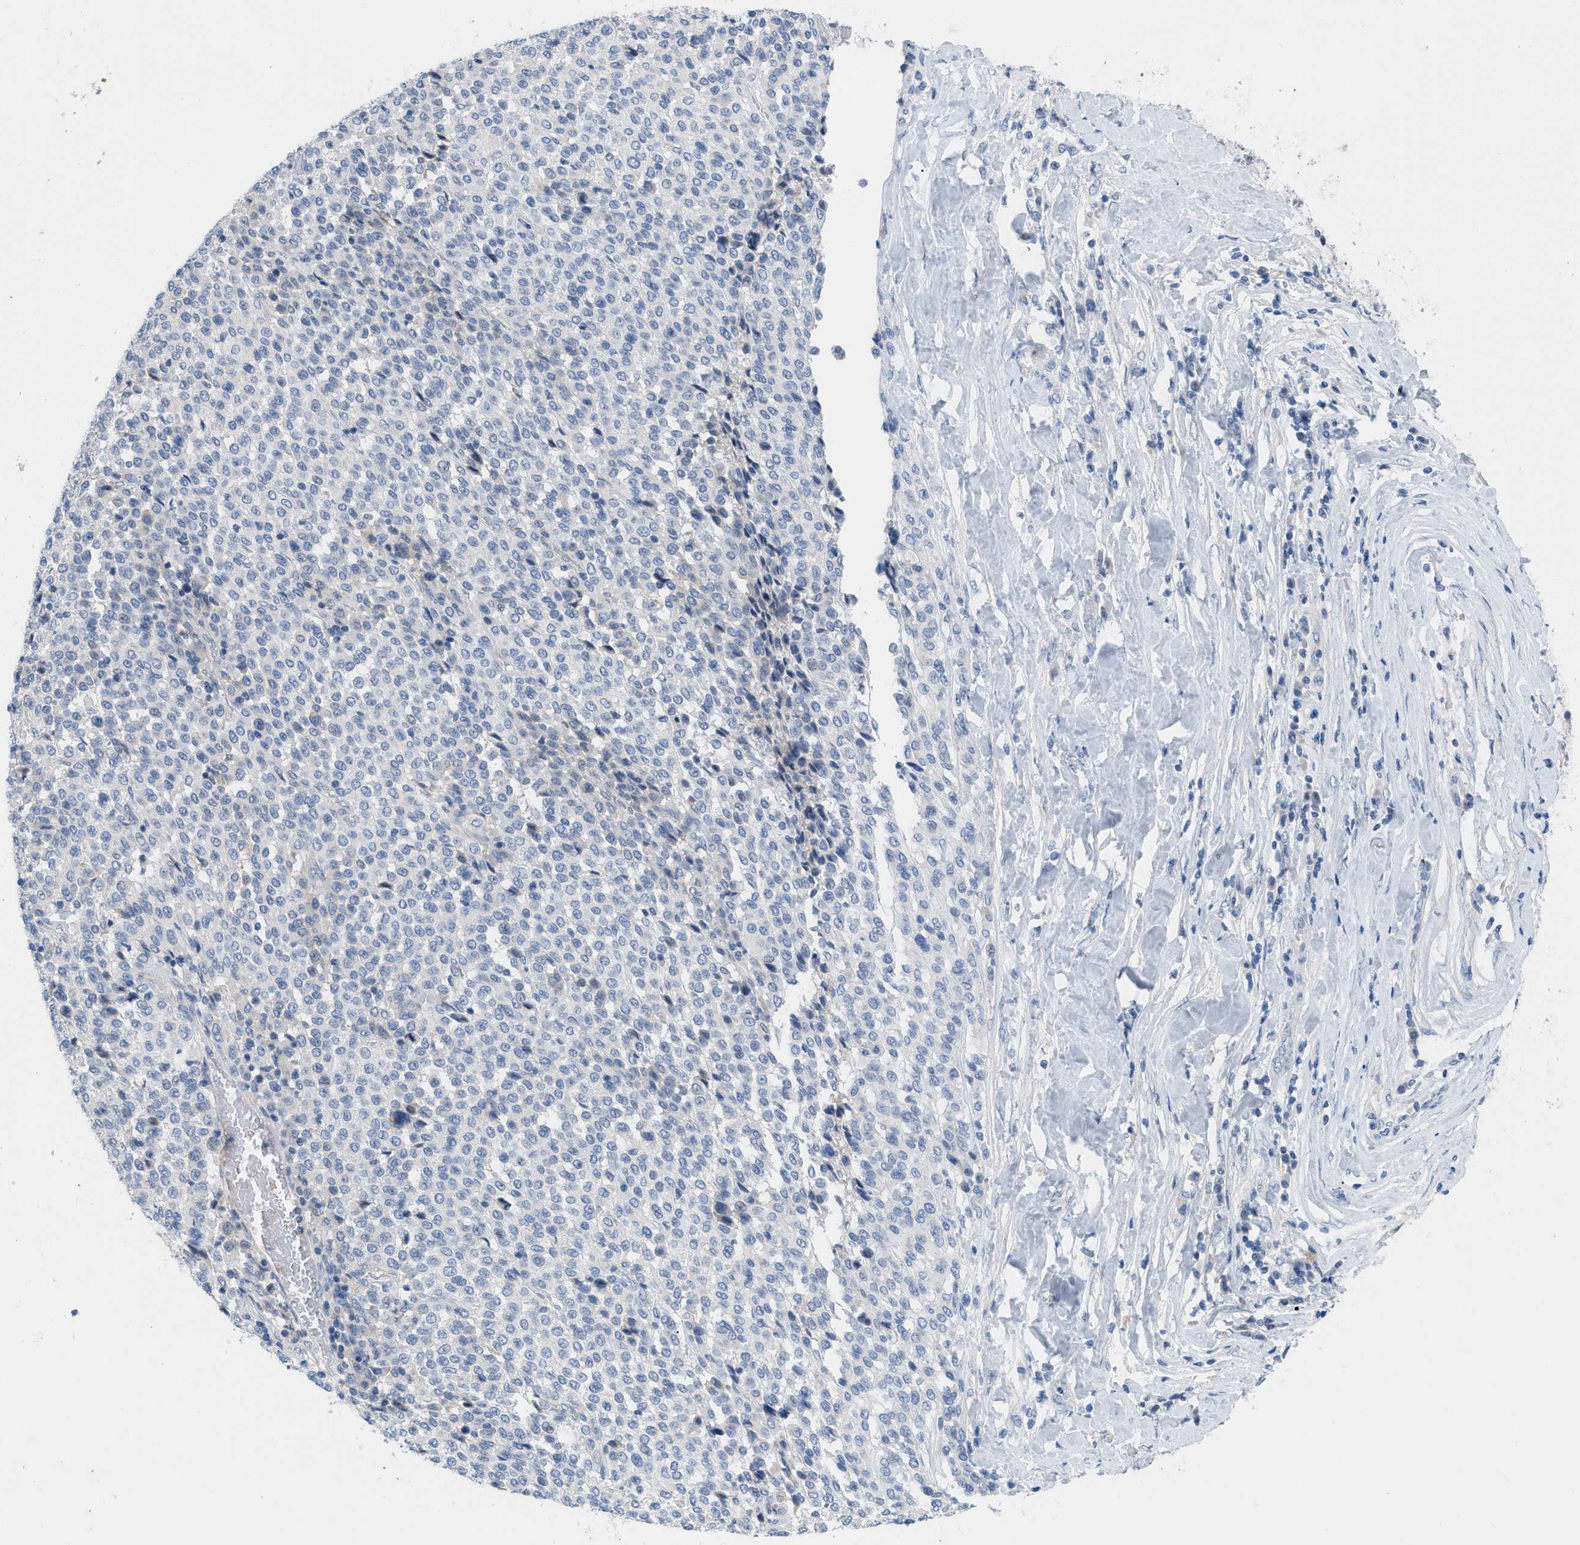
{"staining": {"intensity": "negative", "quantity": "none", "location": "none"}, "tissue": "melanoma", "cell_type": "Tumor cells", "image_type": "cancer", "snomed": [{"axis": "morphology", "description": "Malignant melanoma, Metastatic site"}, {"axis": "topography", "description": "Pancreas"}], "caption": "Image shows no significant protein staining in tumor cells of melanoma.", "gene": "HPX", "patient": {"sex": "female", "age": 30}}